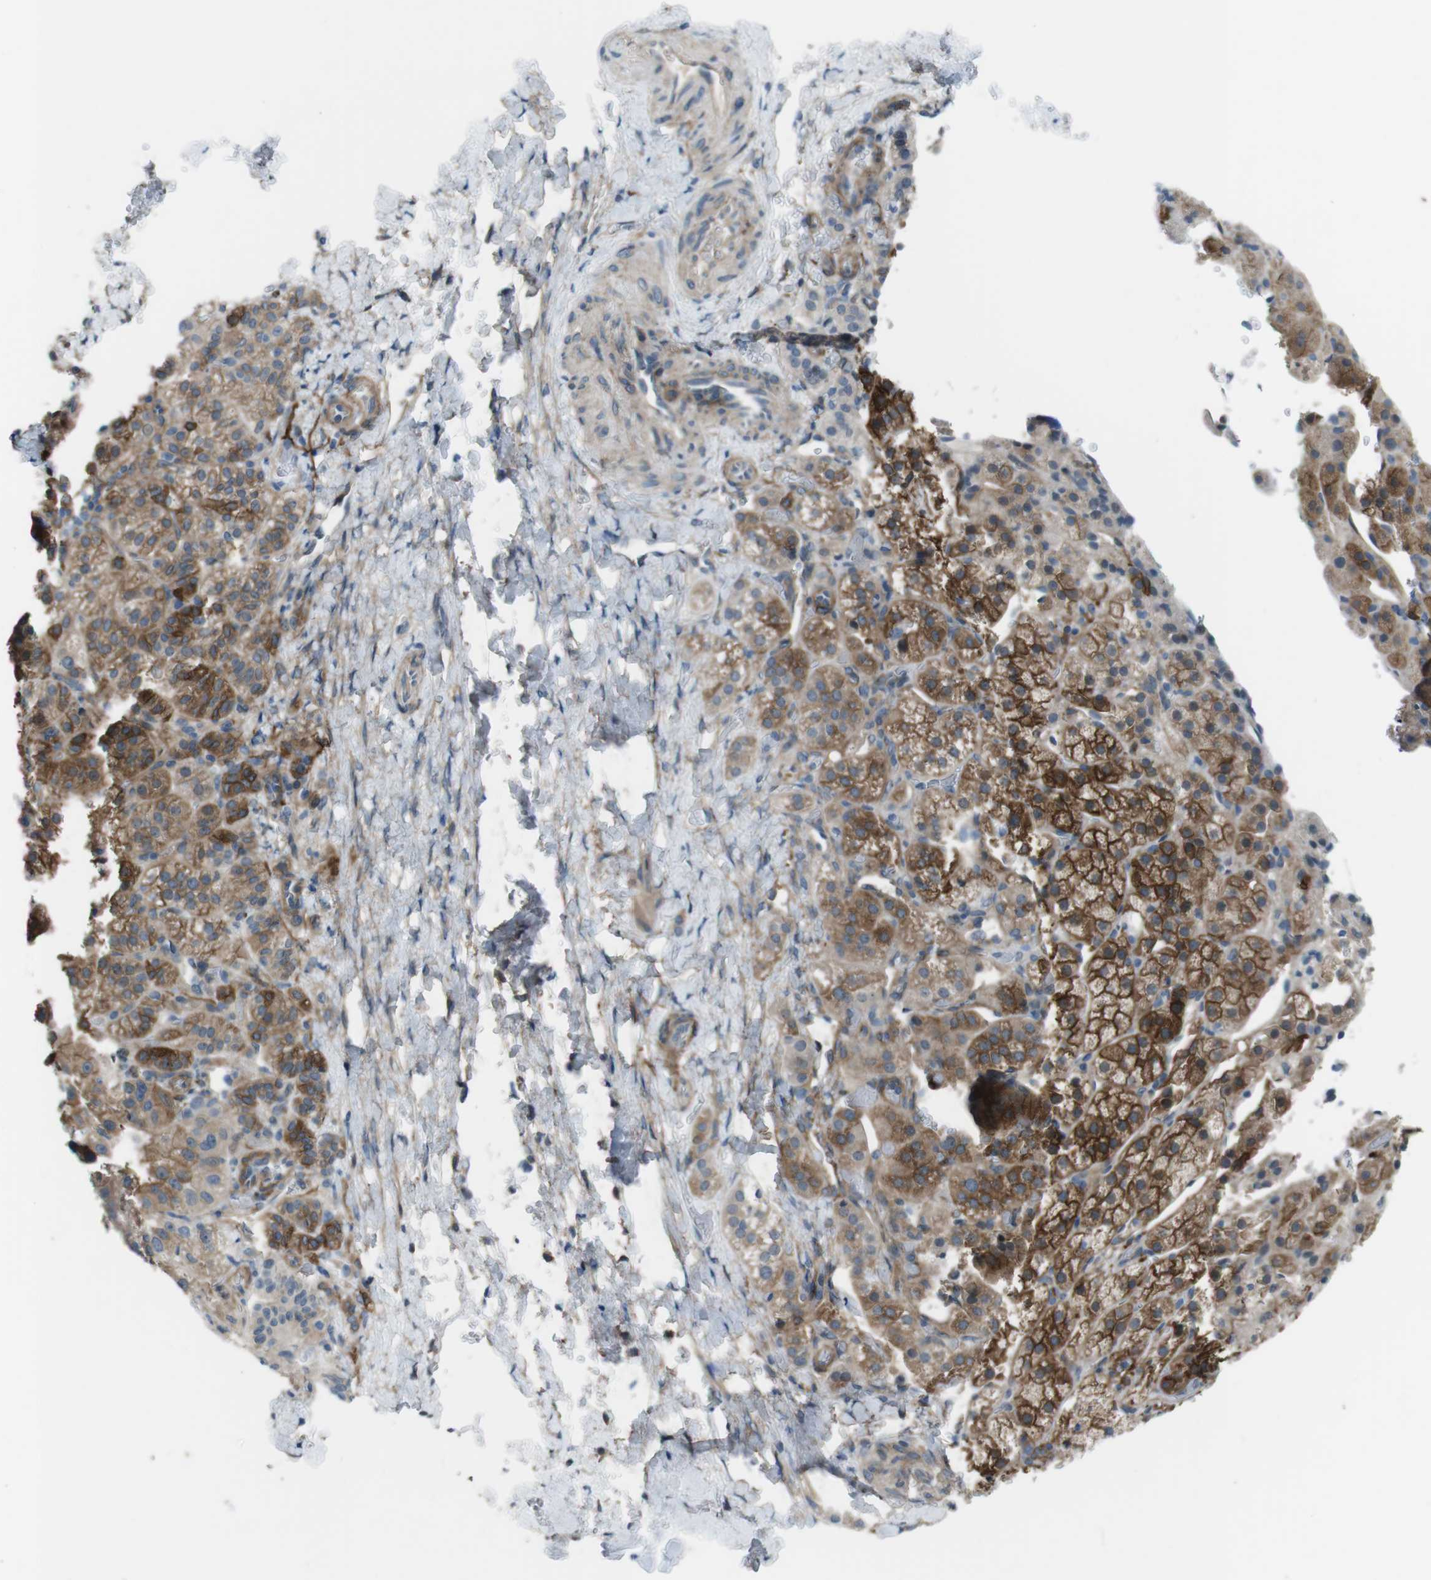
{"staining": {"intensity": "strong", "quantity": "25%-75%", "location": "cytoplasmic/membranous"}, "tissue": "adrenal gland", "cell_type": "Glandular cells", "image_type": "normal", "snomed": [{"axis": "morphology", "description": "Normal tissue, NOS"}, {"axis": "topography", "description": "Adrenal gland"}], "caption": "Immunohistochemistry staining of normal adrenal gland, which demonstrates high levels of strong cytoplasmic/membranous positivity in approximately 25%-75% of glandular cells indicating strong cytoplasmic/membranous protein expression. The staining was performed using DAB (brown) for protein detection and nuclei were counterstained in hematoxylin (blue).", "gene": "ANK2", "patient": {"sex": "female", "age": 57}}